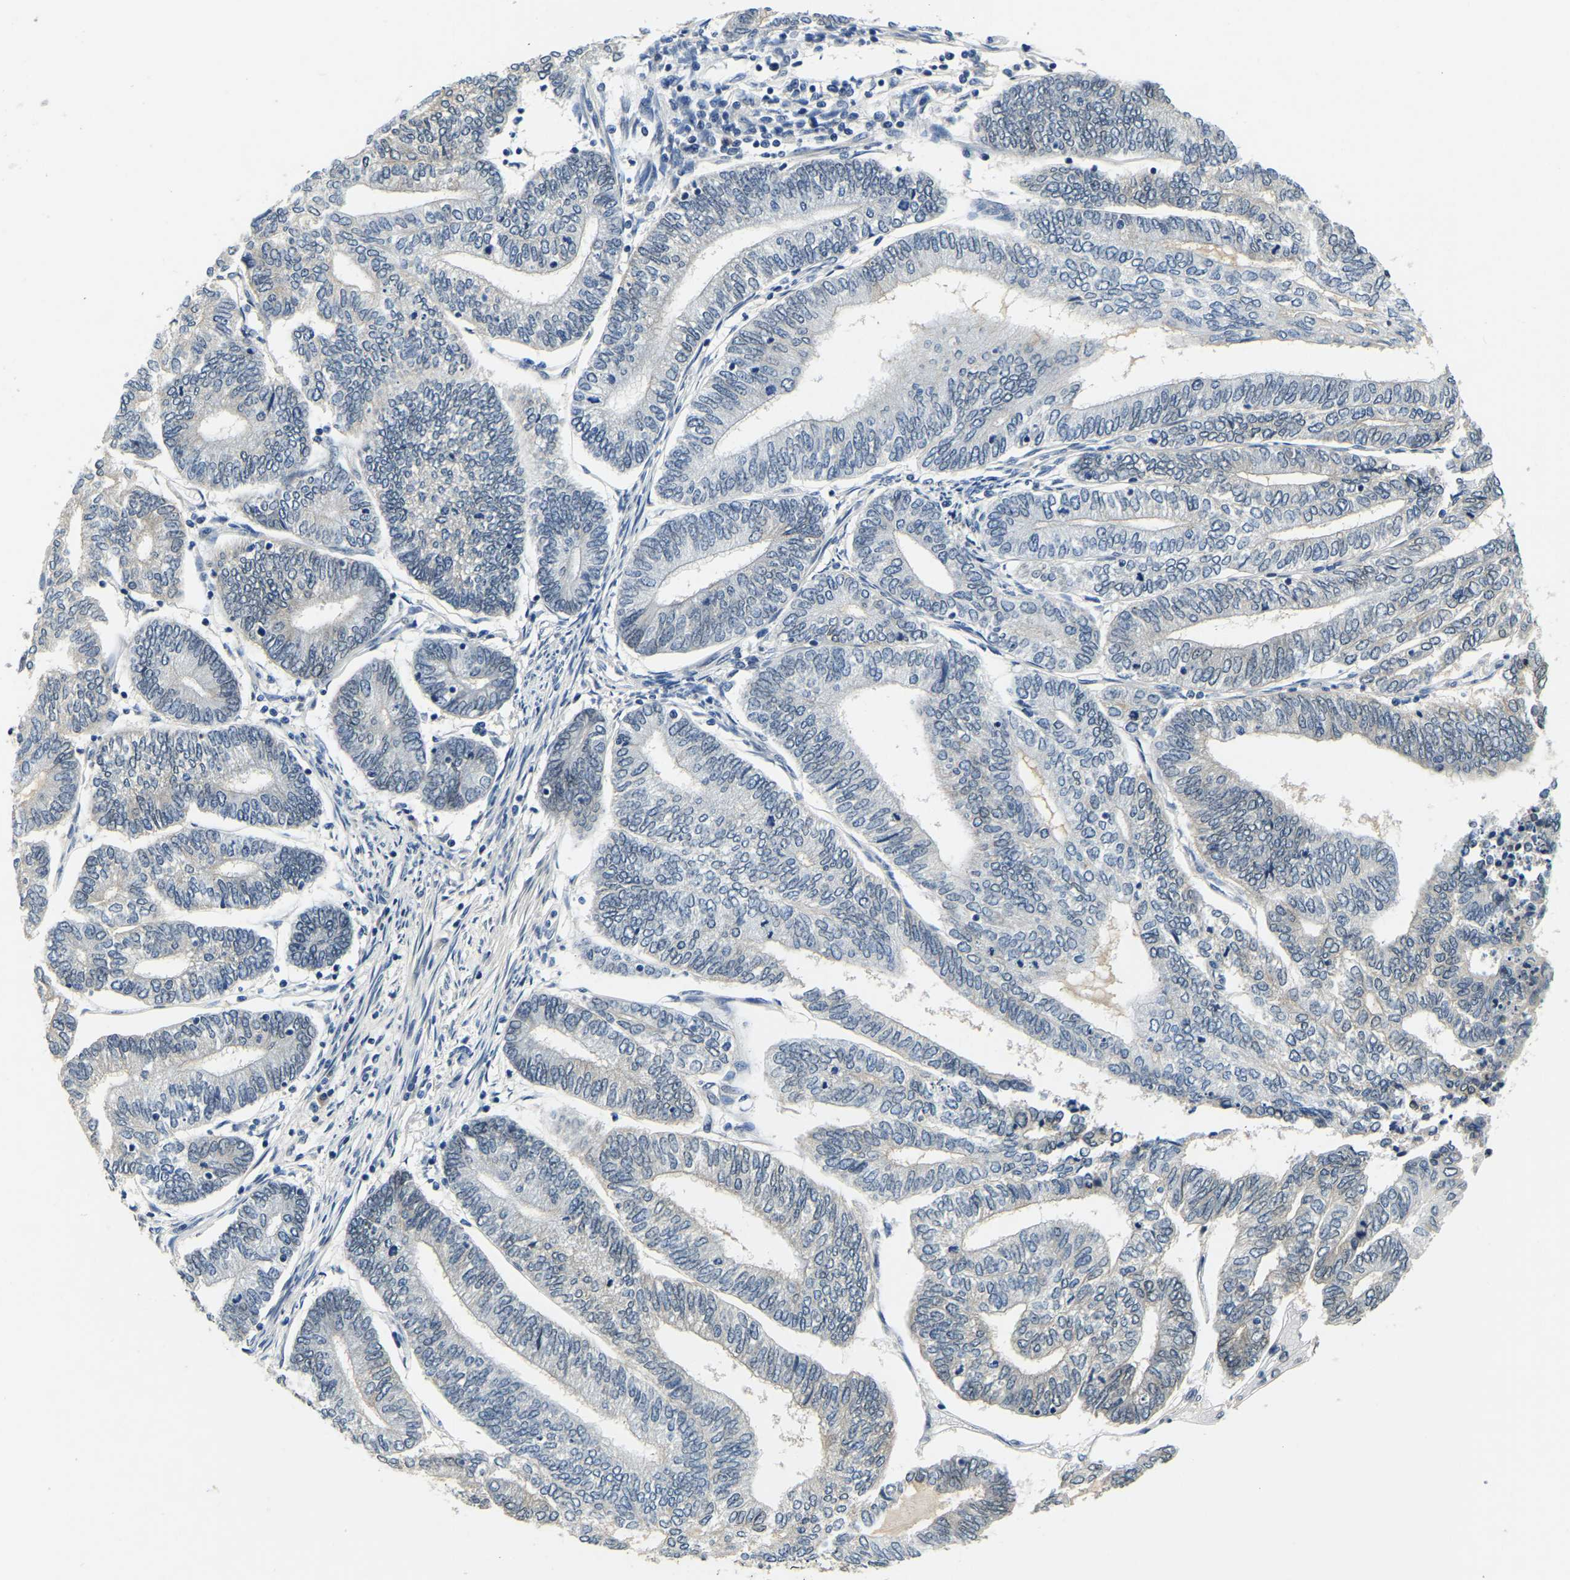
{"staining": {"intensity": "negative", "quantity": "none", "location": "none"}, "tissue": "endometrial cancer", "cell_type": "Tumor cells", "image_type": "cancer", "snomed": [{"axis": "morphology", "description": "Adenocarcinoma, NOS"}, {"axis": "topography", "description": "Uterus"}, {"axis": "topography", "description": "Endometrium"}], "caption": "Immunohistochemistry photomicrograph of neoplastic tissue: endometrial adenocarcinoma stained with DAB demonstrates no significant protein expression in tumor cells.", "gene": "RANBP2", "patient": {"sex": "female", "age": 70}}